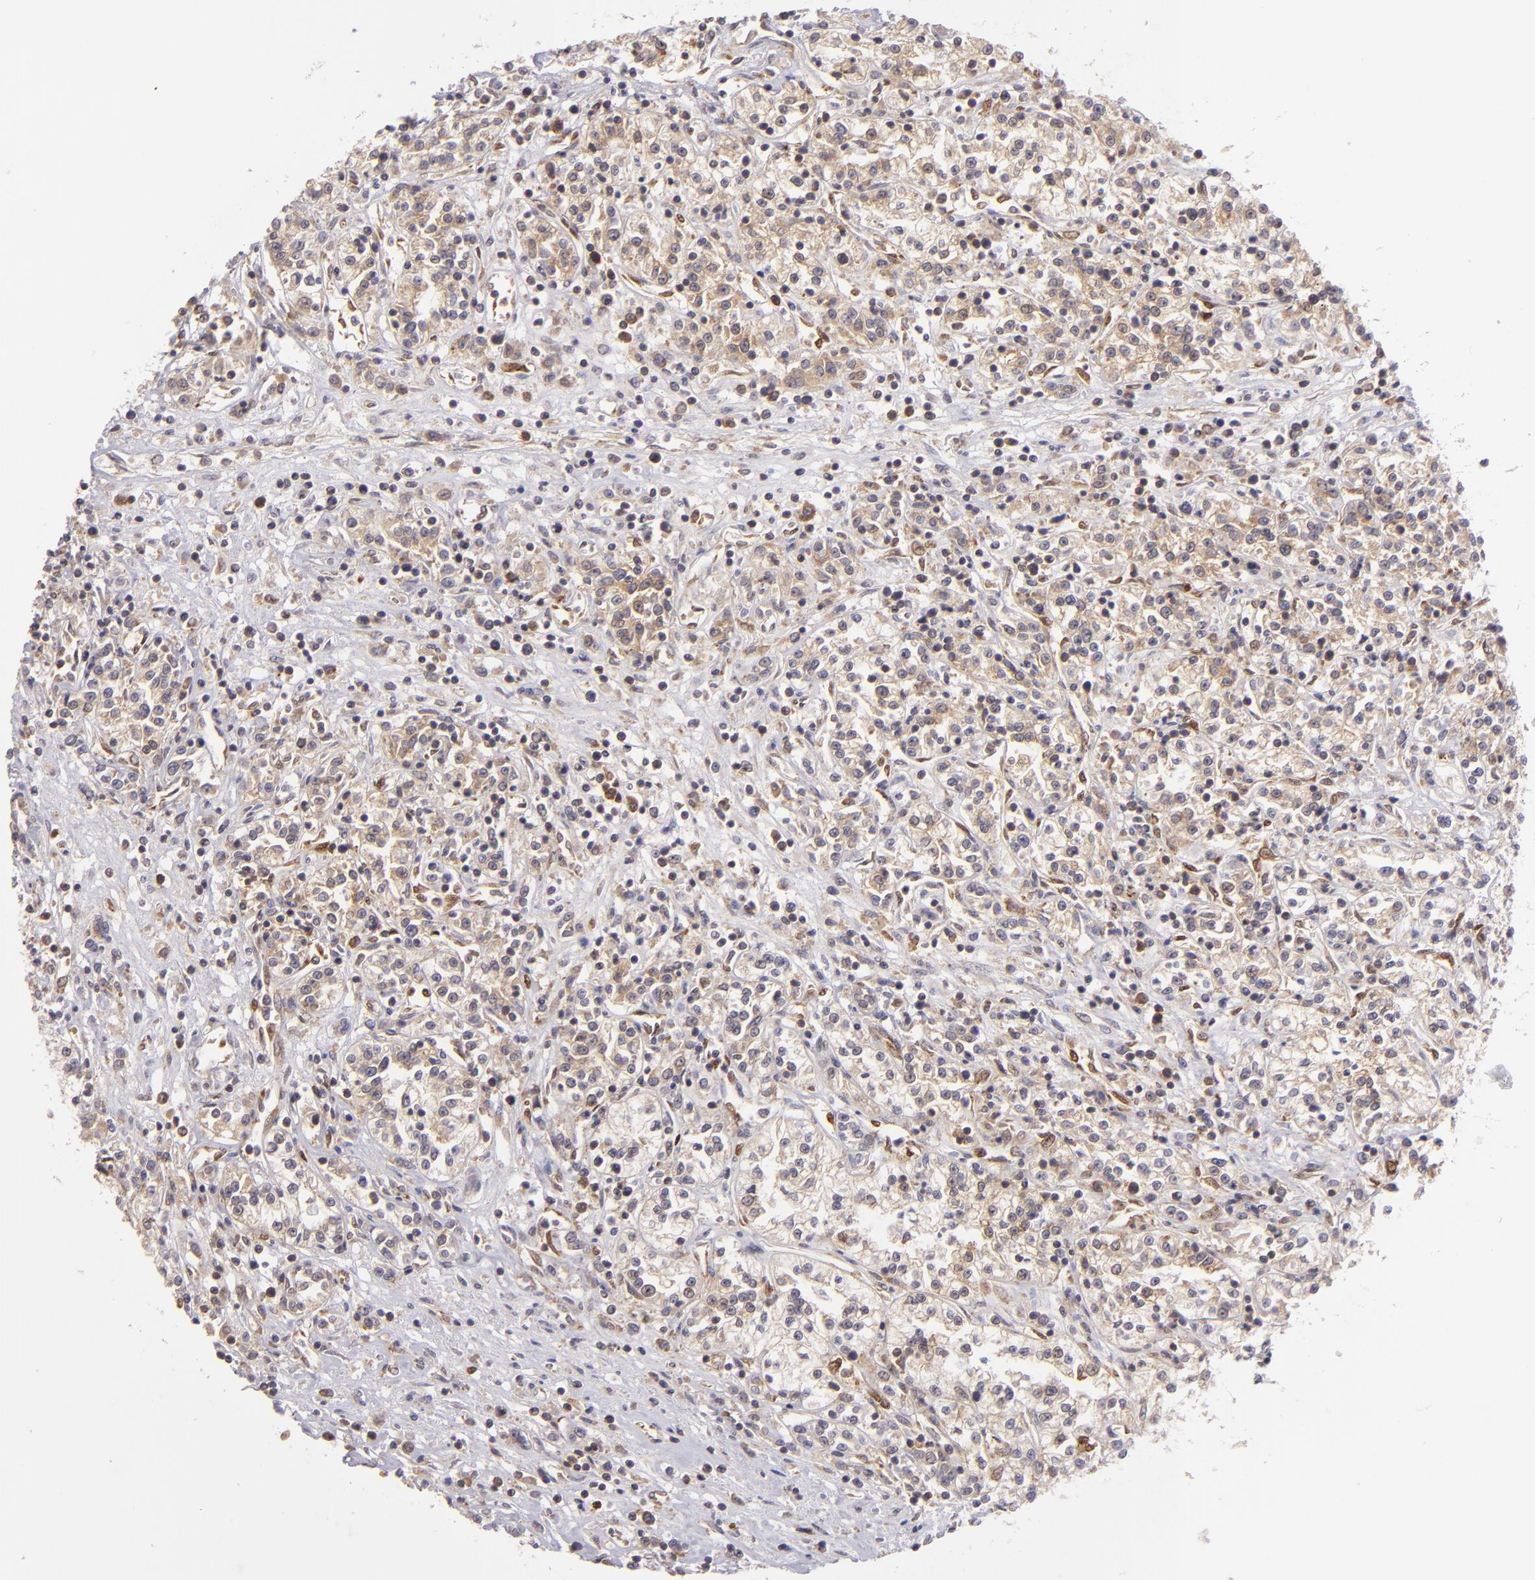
{"staining": {"intensity": "weak", "quantity": "25%-75%", "location": "cytoplasmic/membranous"}, "tissue": "renal cancer", "cell_type": "Tumor cells", "image_type": "cancer", "snomed": [{"axis": "morphology", "description": "Adenocarcinoma, NOS"}, {"axis": "topography", "description": "Kidney"}], "caption": "Protein analysis of renal cancer tissue demonstrates weak cytoplasmic/membranous positivity in approximately 25%-75% of tumor cells.", "gene": "PTPN13", "patient": {"sex": "female", "age": 76}}